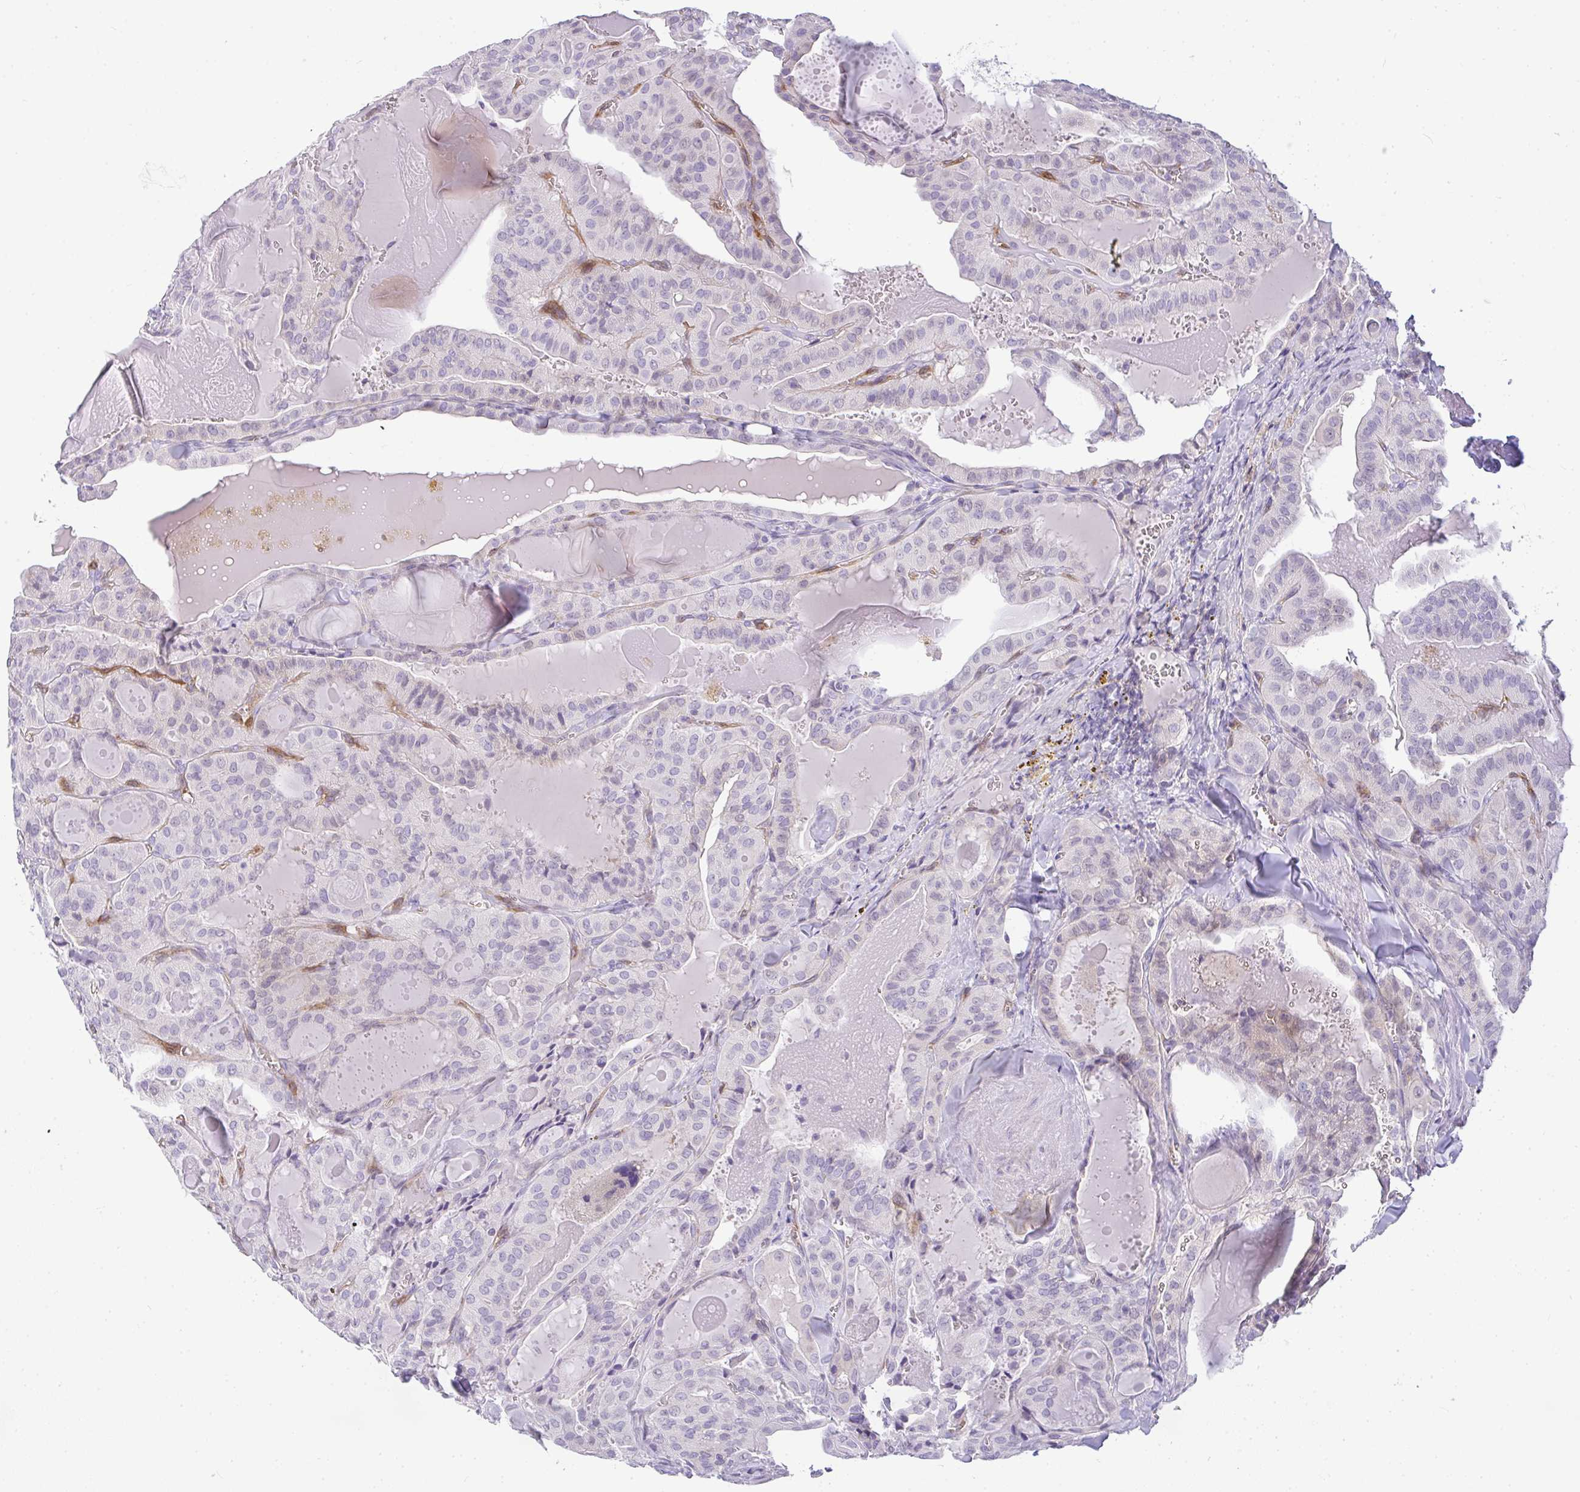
{"staining": {"intensity": "negative", "quantity": "none", "location": "none"}, "tissue": "thyroid cancer", "cell_type": "Tumor cells", "image_type": "cancer", "snomed": [{"axis": "morphology", "description": "Papillary adenocarcinoma, NOS"}, {"axis": "topography", "description": "Thyroid gland"}], "caption": "Photomicrograph shows no significant protein staining in tumor cells of papillary adenocarcinoma (thyroid).", "gene": "LIPE", "patient": {"sex": "male", "age": 52}}